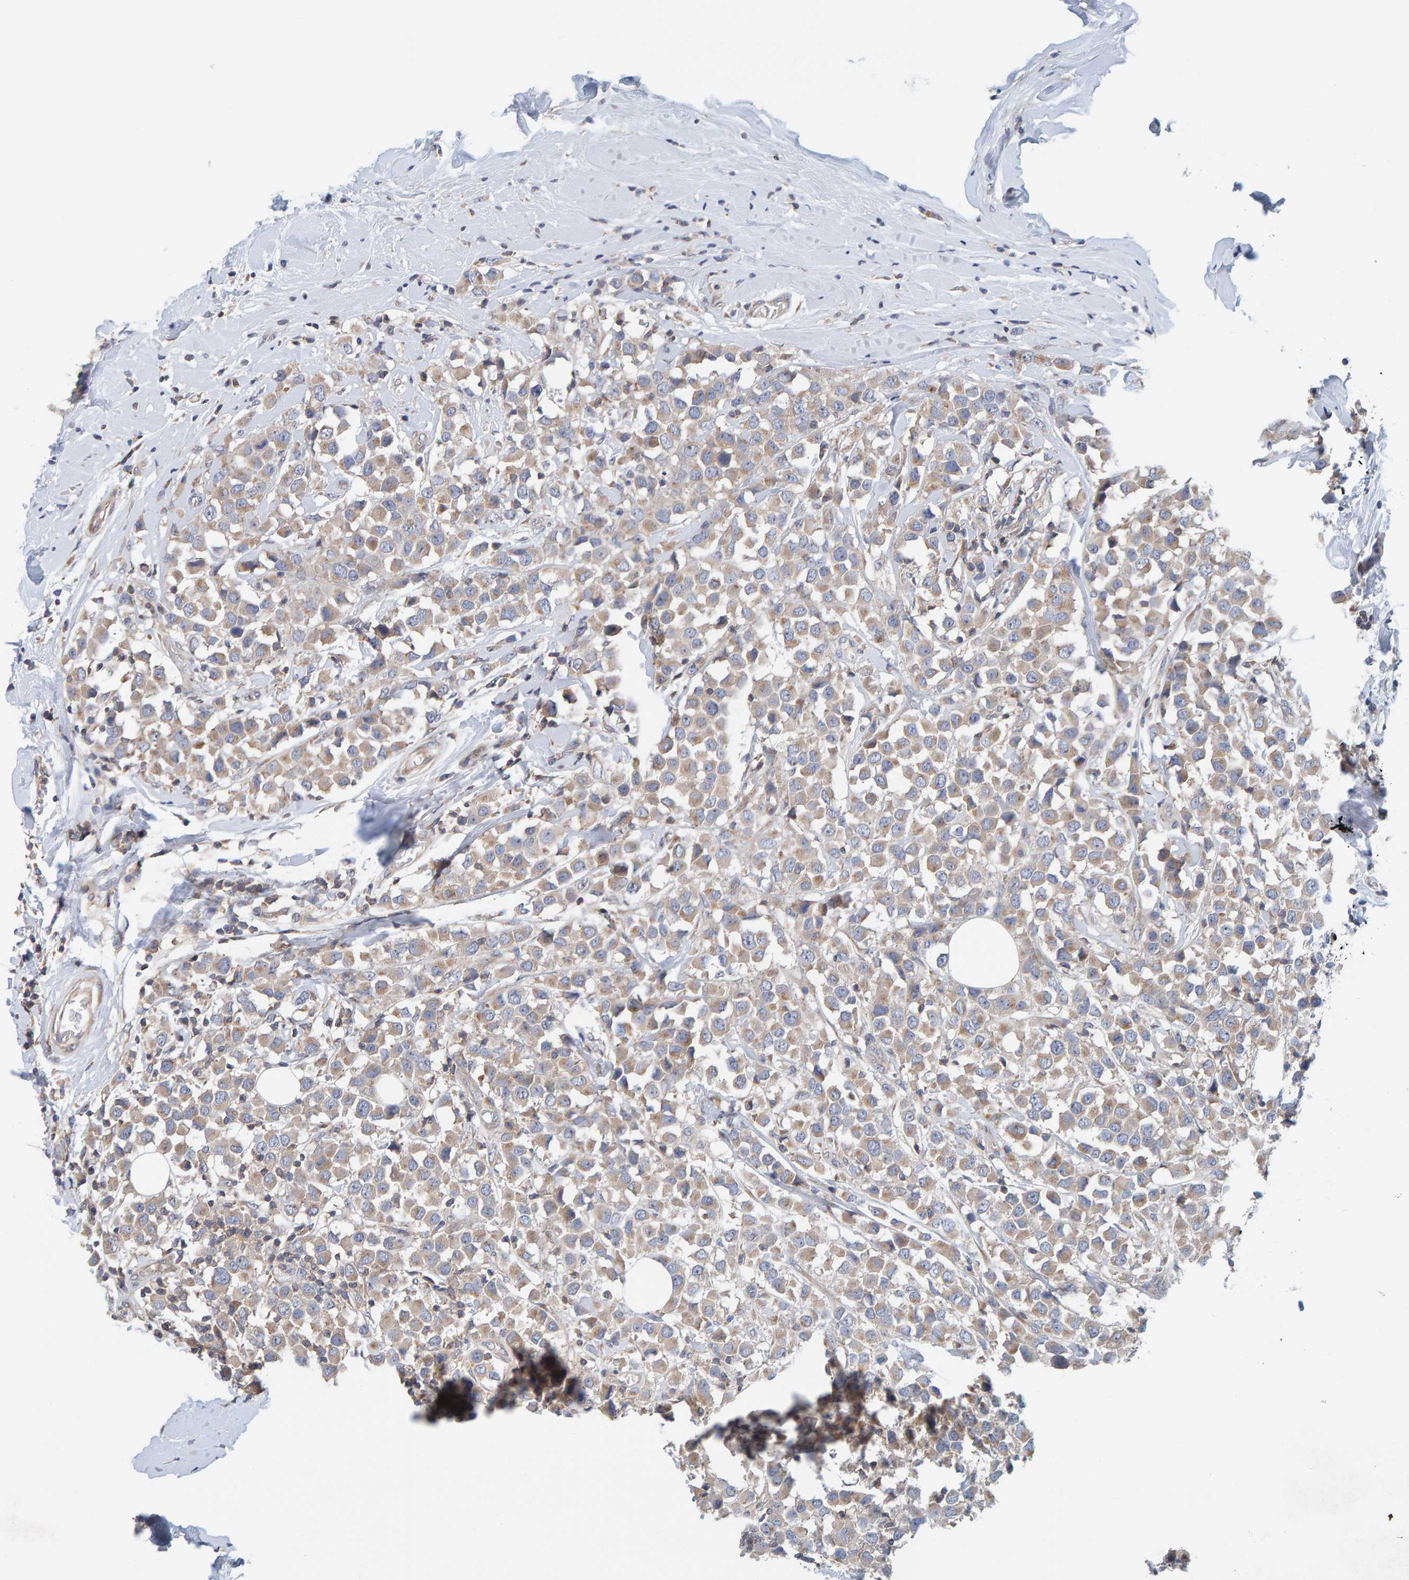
{"staining": {"intensity": "weak", "quantity": ">75%", "location": "cytoplasmic/membranous"}, "tissue": "breast cancer", "cell_type": "Tumor cells", "image_type": "cancer", "snomed": [{"axis": "morphology", "description": "Duct carcinoma"}, {"axis": "topography", "description": "Breast"}], "caption": "Protein staining of breast invasive ductal carcinoma tissue reveals weak cytoplasmic/membranous staining in about >75% of tumor cells.", "gene": "CCM2", "patient": {"sex": "female", "age": 61}}